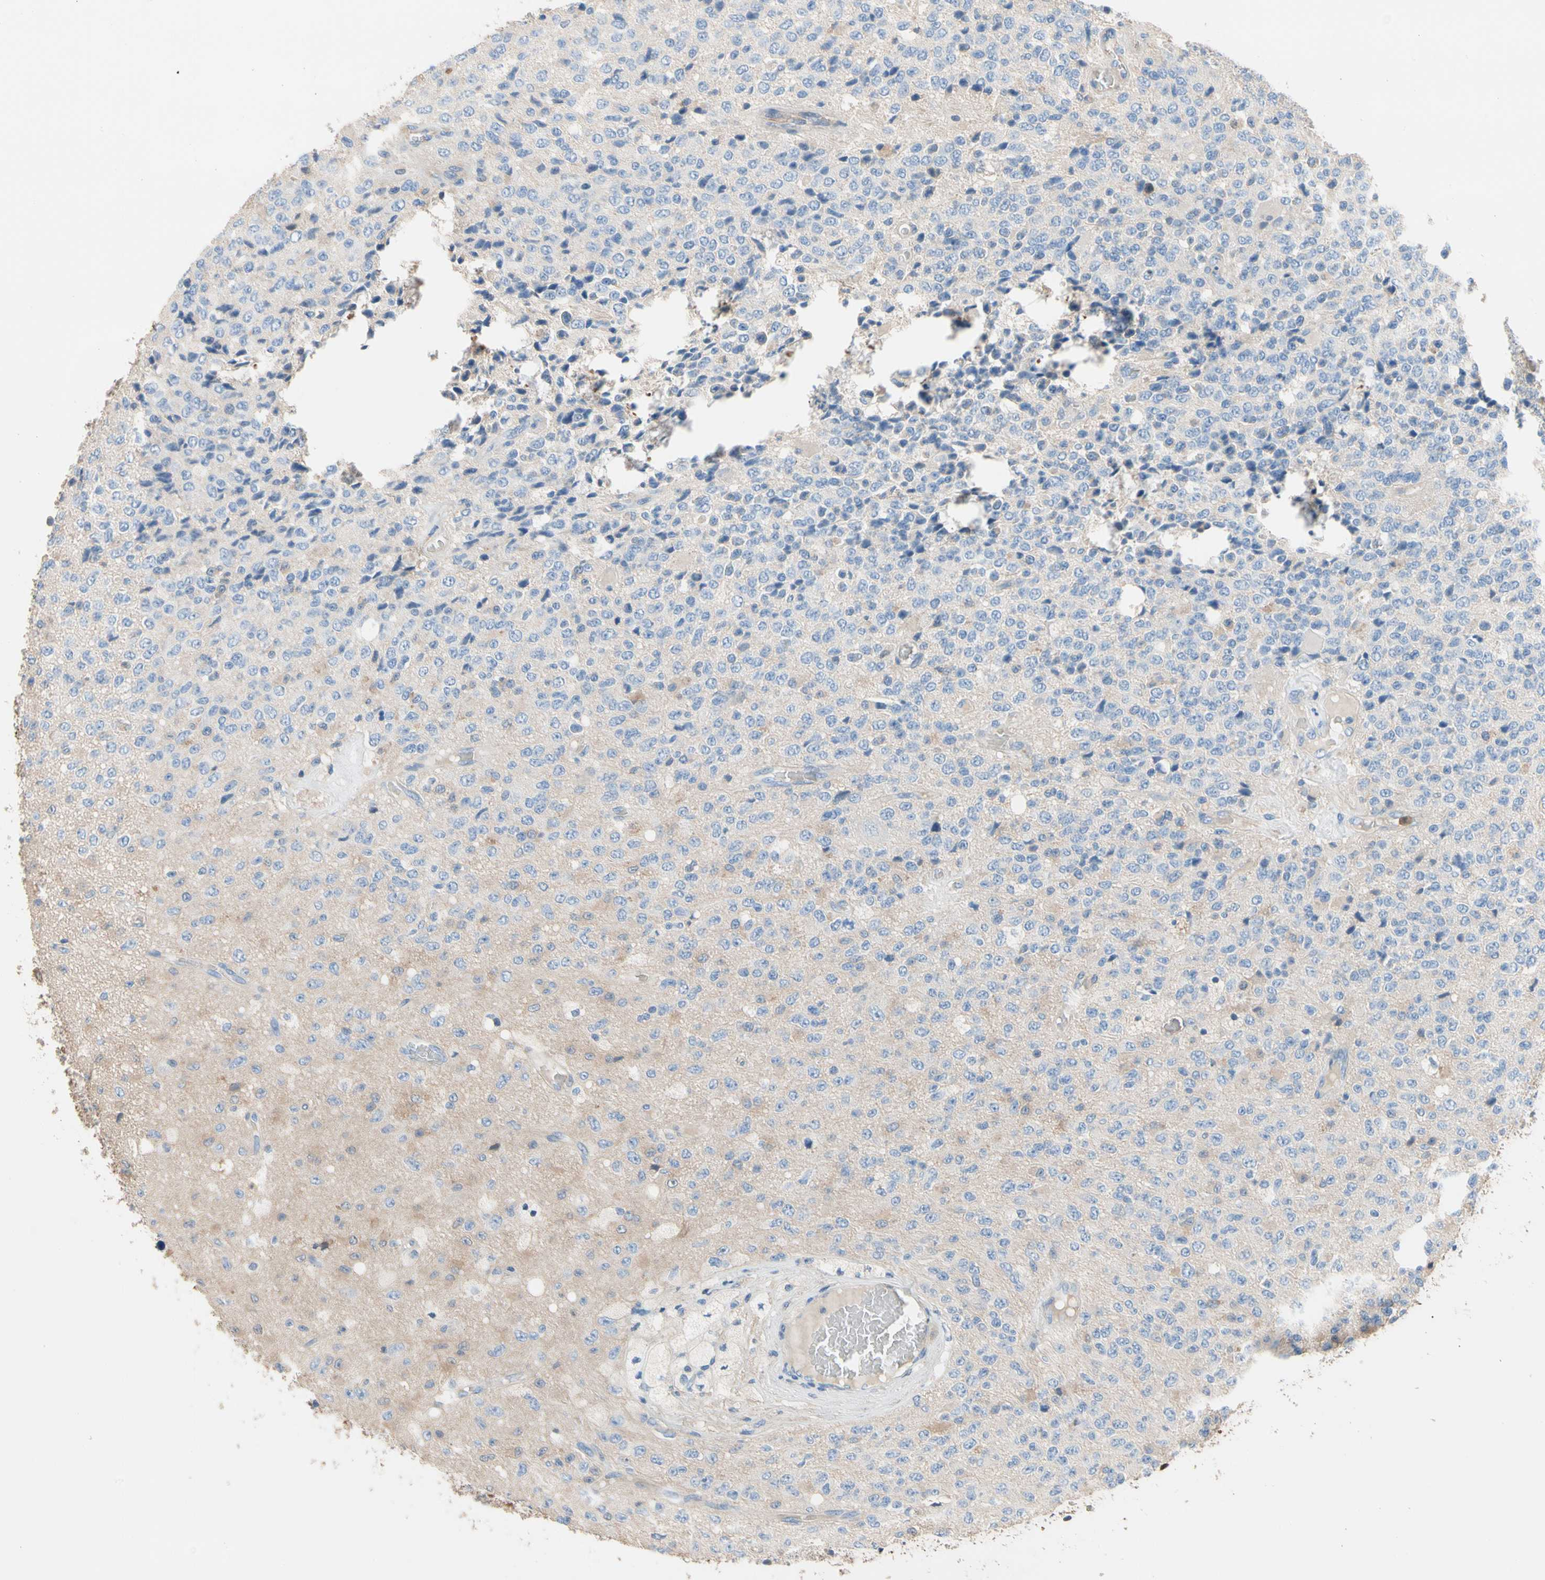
{"staining": {"intensity": "negative", "quantity": "none", "location": "none"}, "tissue": "glioma", "cell_type": "Tumor cells", "image_type": "cancer", "snomed": [{"axis": "morphology", "description": "Glioma, malignant, High grade"}, {"axis": "topography", "description": "pancreas cauda"}], "caption": "IHC of human malignant high-grade glioma displays no expression in tumor cells.", "gene": "BBOX1", "patient": {"sex": "male", "age": 60}}